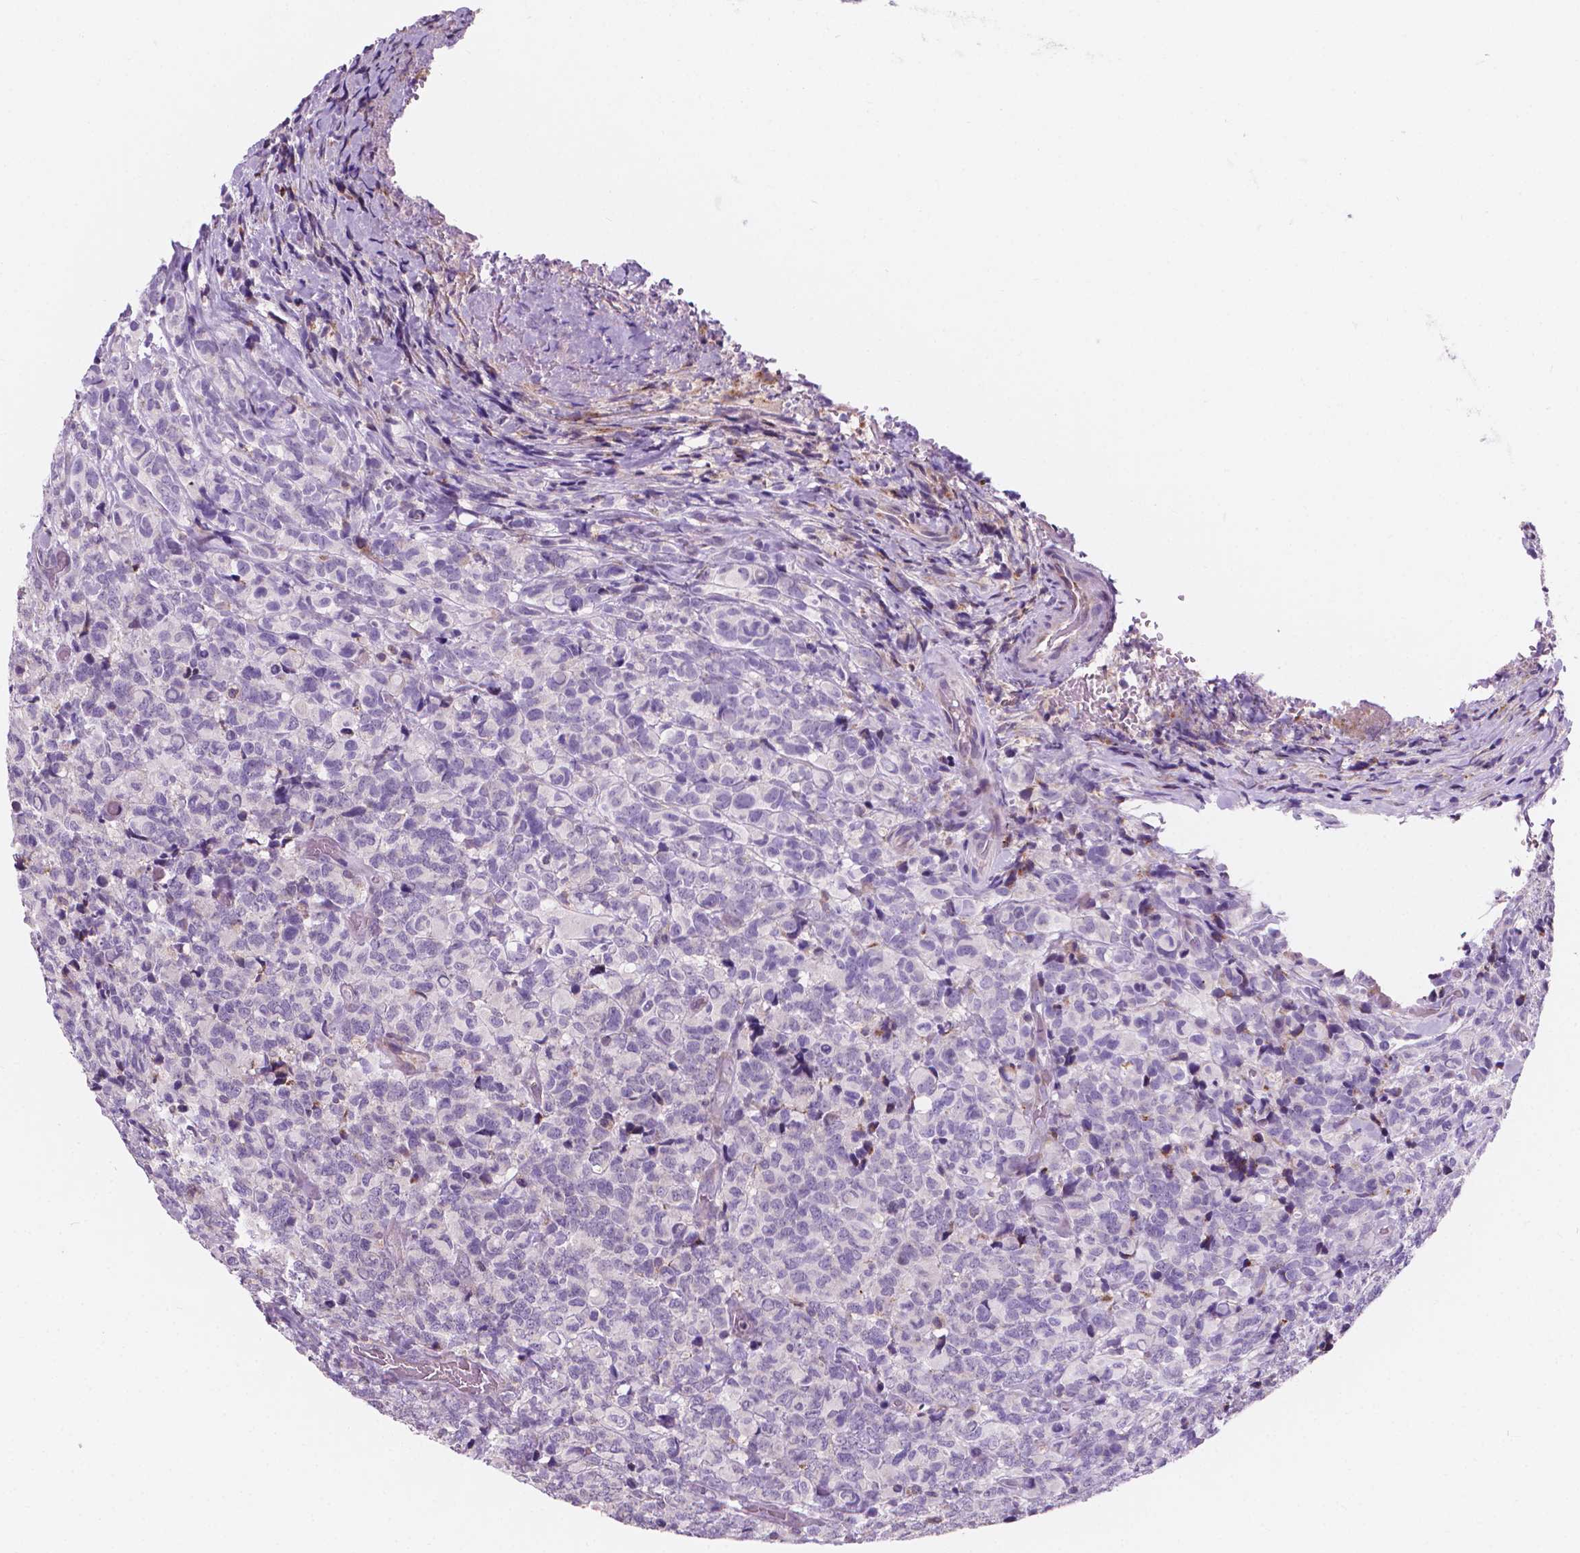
{"staining": {"intensity": "negative", "quantity": "none", "location": "none"}, "tissue": "glioma", "cell_type": "Tumor cells", "image_type": "cancer", "snomed": [{"axis": "morphology", "description": "Glioma, malignant, High grade"}, {"axis": "topography", "description": "Brain"}], "caption": "Tumor cells are negative for protein expression in human malignant glioma (high-grade). (Brightfield microscopy of DAB (3,3'-diaminobenzidine) immunohistochemistry at high magnification).", "gene": "IREB2", "patient": {"sex": "male", "age": 39}}